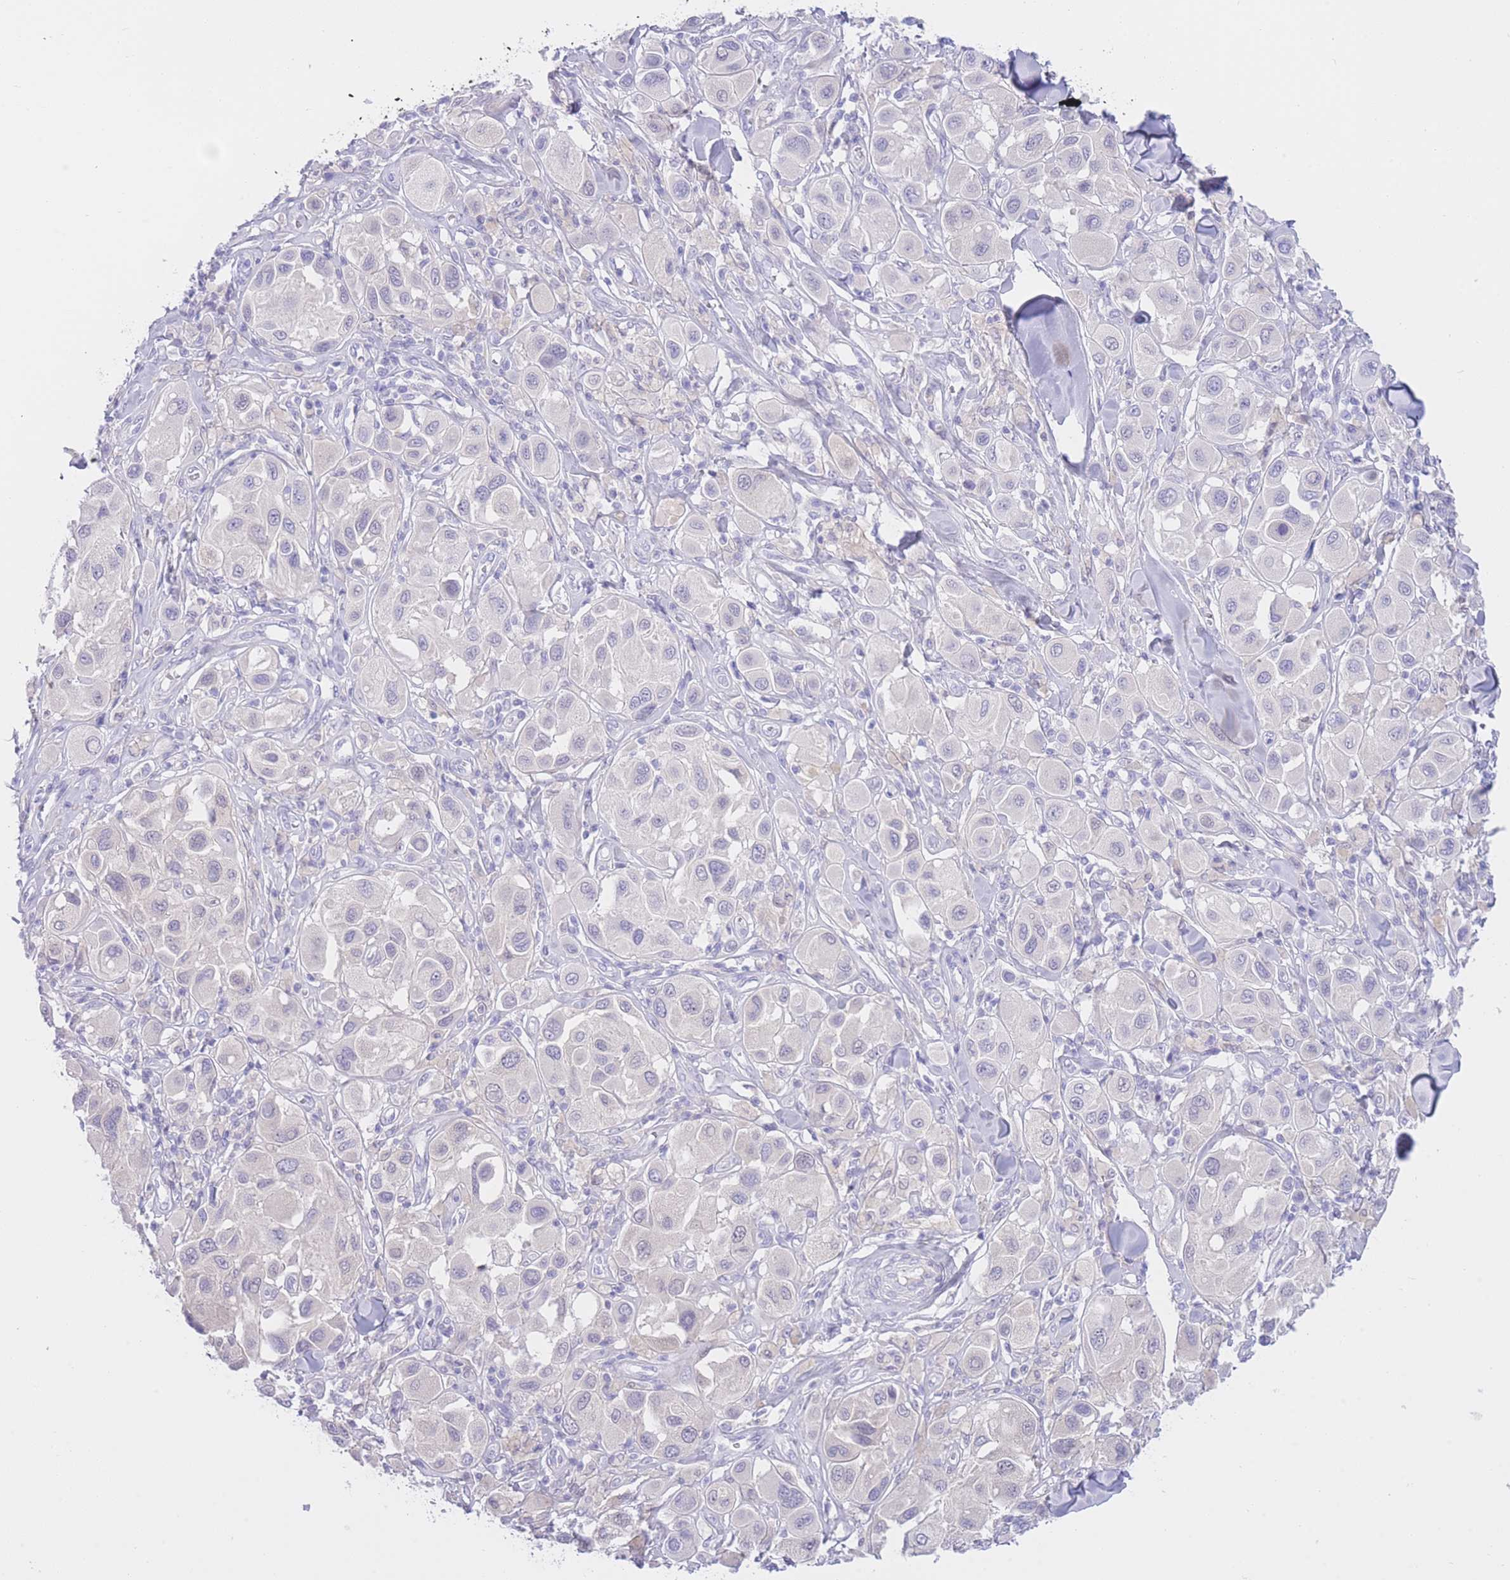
{"staining": {"intensity": "negative", "quantity": "none", "location": "none"}, "tissue": "melanoma", "cell_type": "Tumor cells", "image_type": "cancer", "snomed": [{"axis": "morphology", "description": "Malignant melanoma, Metastatic site"}, {"axis": "topography", "description": "Skin"}], "caption": "Melanoma was stained to show a protein in brown. There is no significant positivity in tumor cells. (DAB (3,3'-diaminobenzidine) IHC visualized using brightfield microscopy, high magnification).", "gene": "ZNF212", "patient": {"sex": "male", "age": 41}}